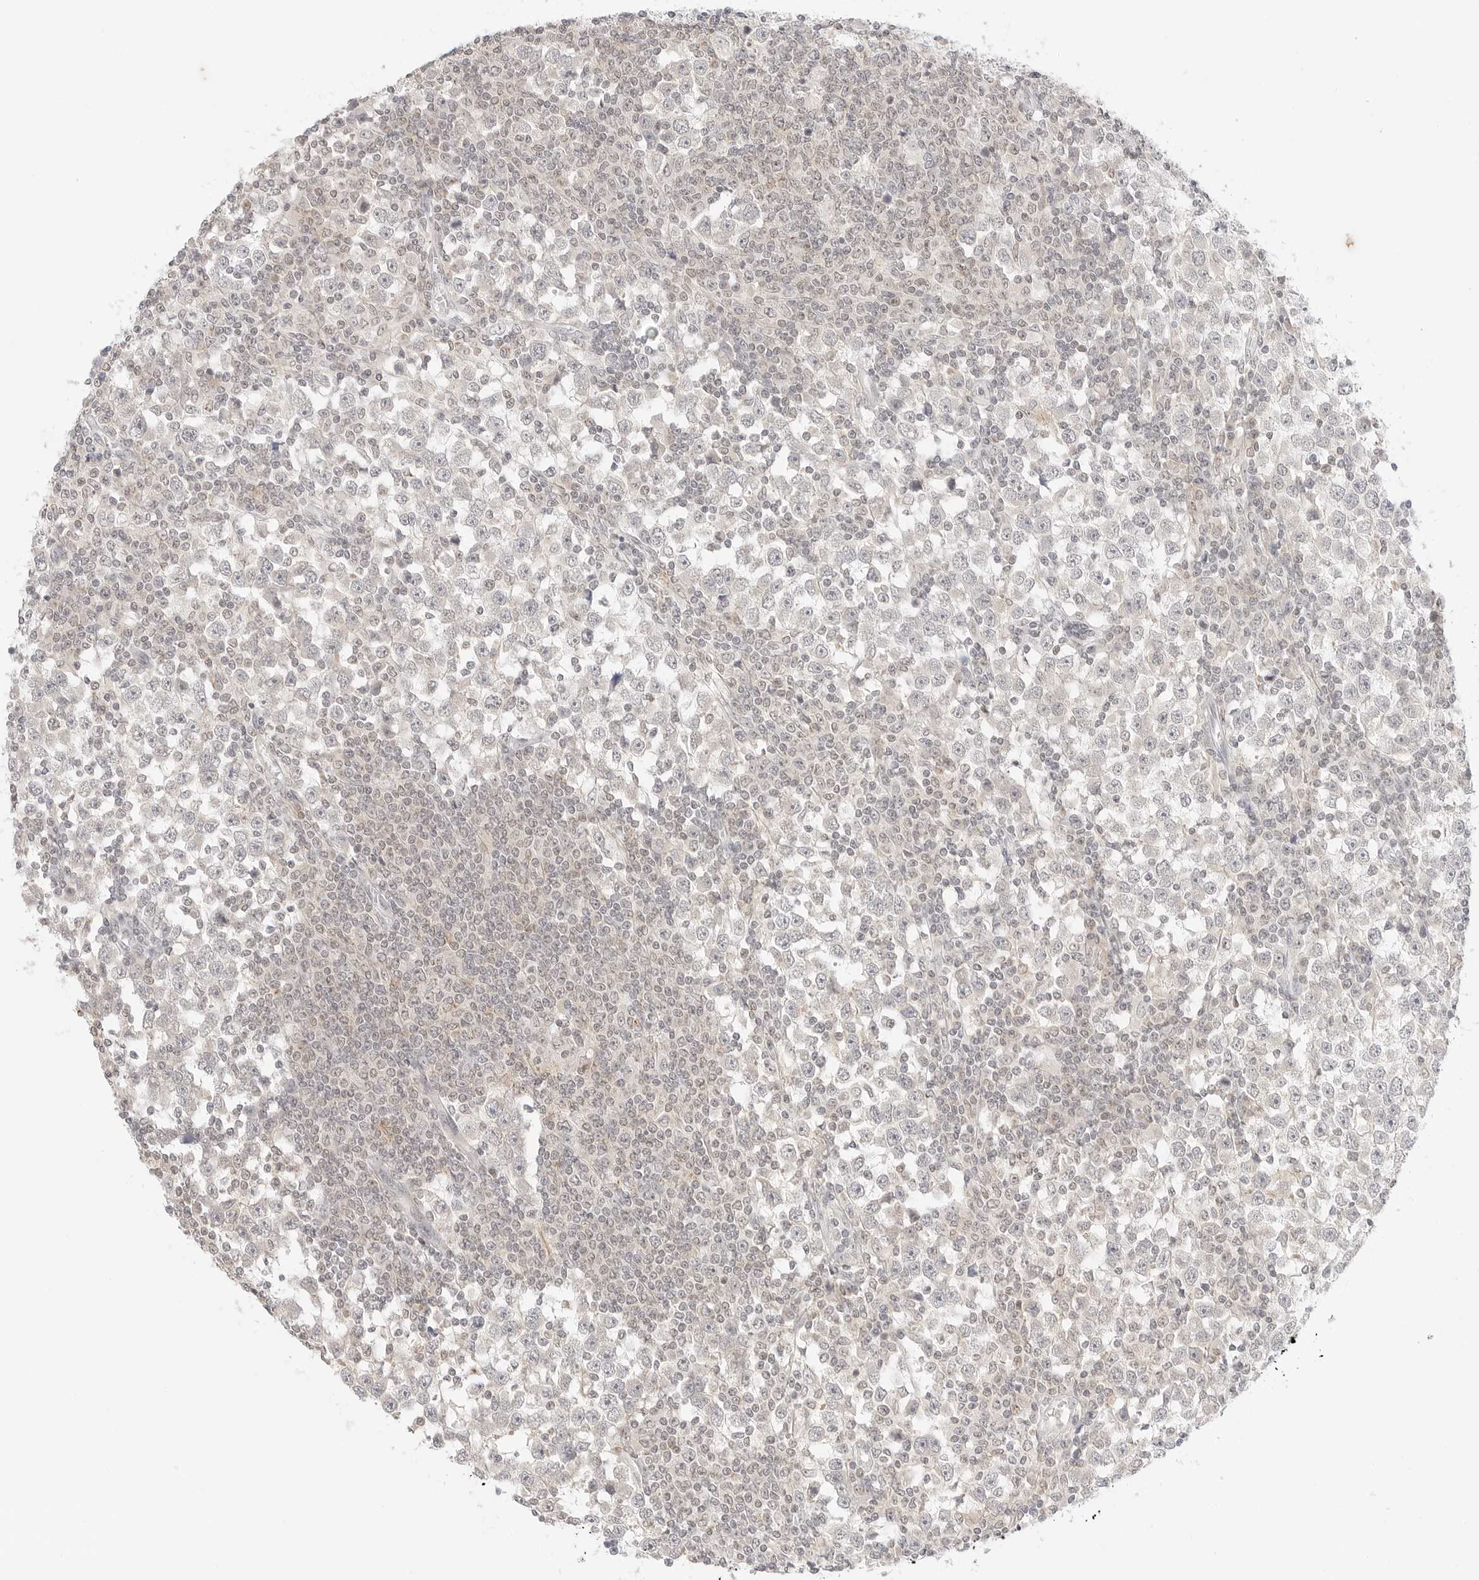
{"staining": {"intensity": "negative", "quantity": "none", "location": "none"}, "tissue": "testis cancer", "cell_type": "Tumor cells", "image_type": "cancer", "snomed": [{"axis": "morphology", "description": "Seminoma, NOS"}, {"axis": "topography", "description": "Testis"}], "caption": "A high-resolution image shows immunohistochemistry staining of seminoma (testis), which exhibits no significant staining in tumor cells.", "gene": "GNAS", "patient": {"sex": "male", "age": 65}}